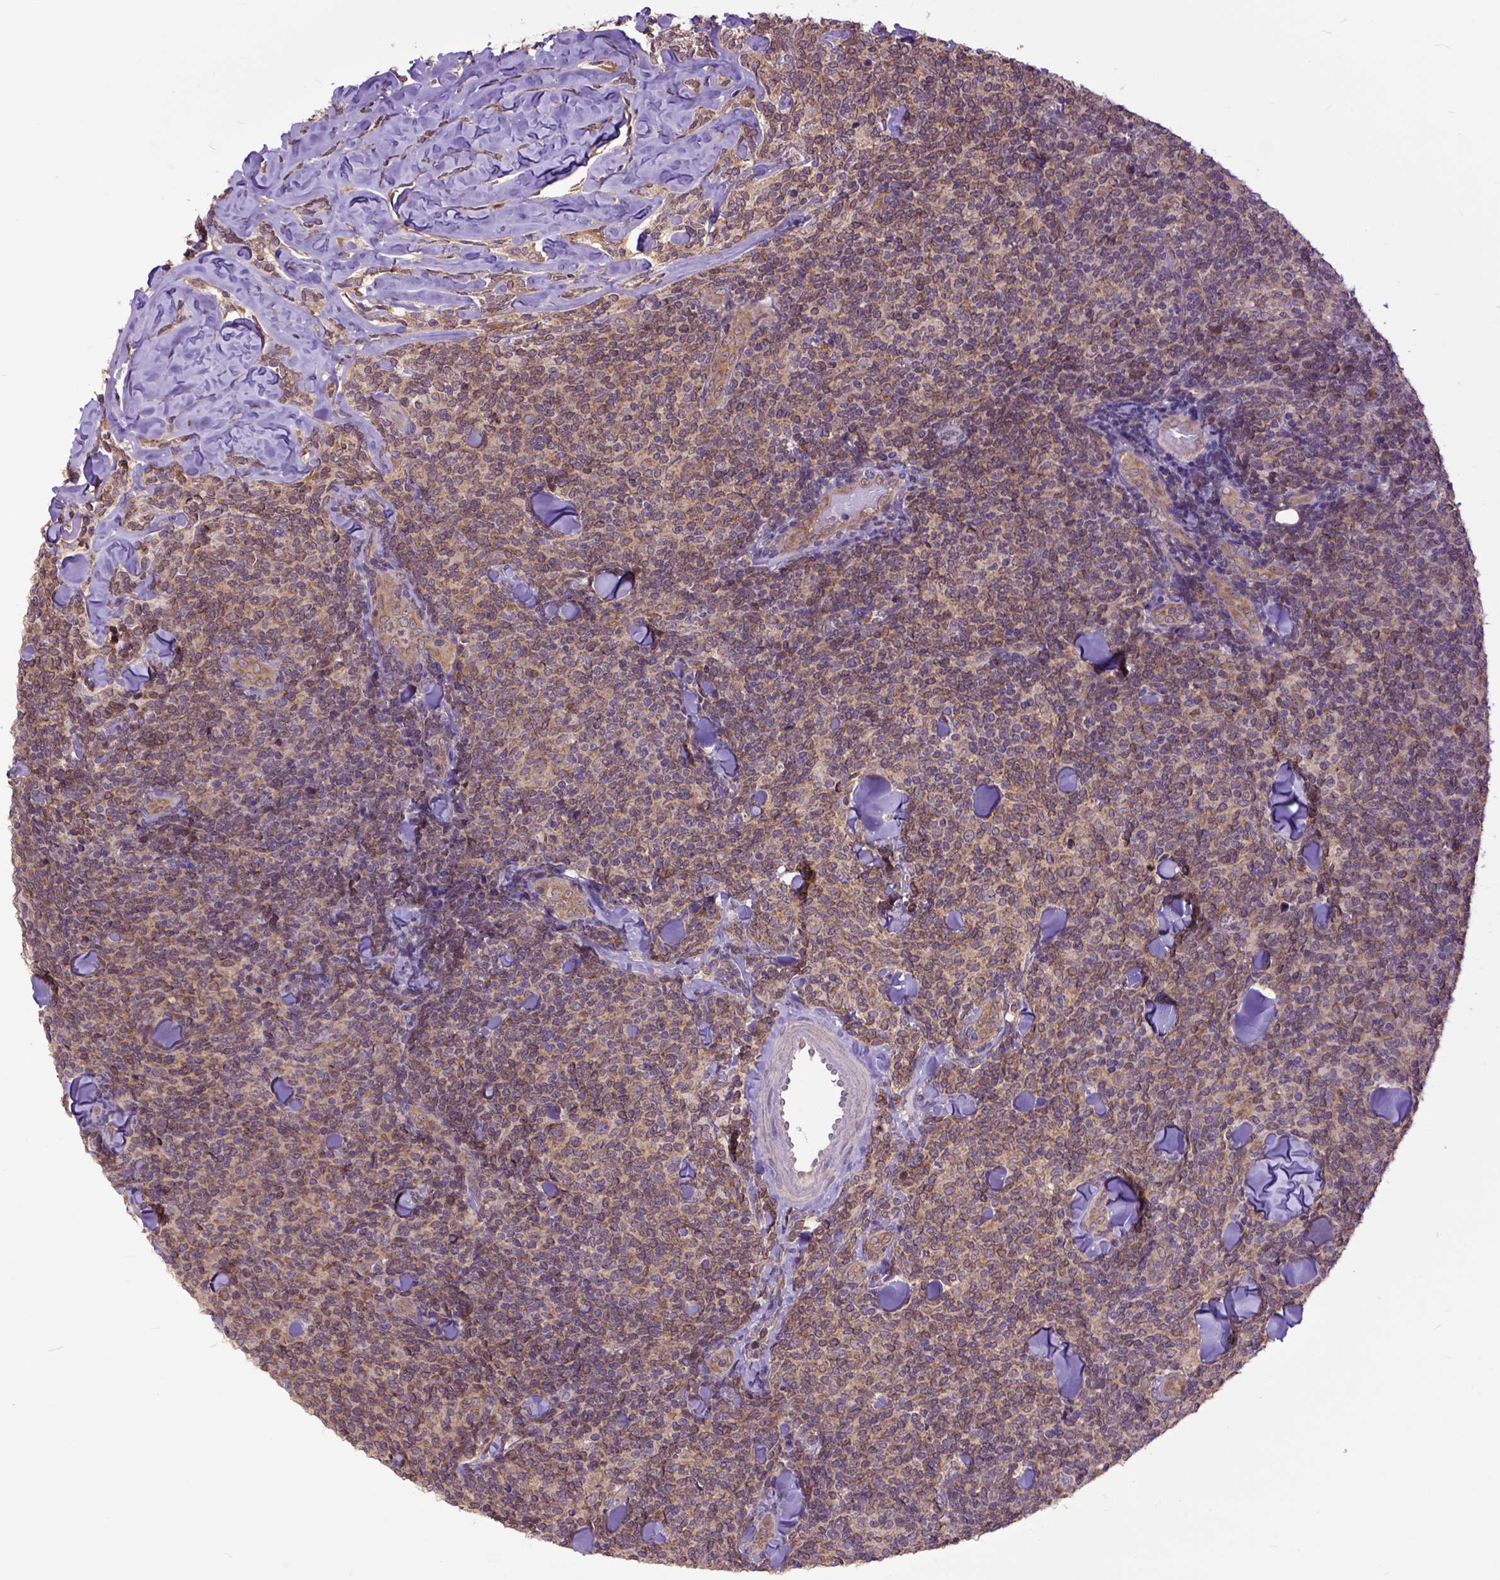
{"staining": {"intensity": "weak", "quantity": "25%-75%", "location": "cytoplasmic/membranous"}, "tissue": "lymphoma", "cell_type": "Tumor cells", "image_type": "cancer", "snomed": [{"axis": "morphology", "description": "Malignant lymphoma, non-Hodgkin's type, Low grade"}, {"axis": "topography", "description": "Lymph node"}], "caption": "Low-grade malignant lymphoma, non-Hodgkin's type stained with a brown dye demonstrates weak cytoplasmic/membranous positive staining in about 25%-75% of tumor cells.", "gene": "ARL1", "patient": {"sex": "female", "age": 56}}